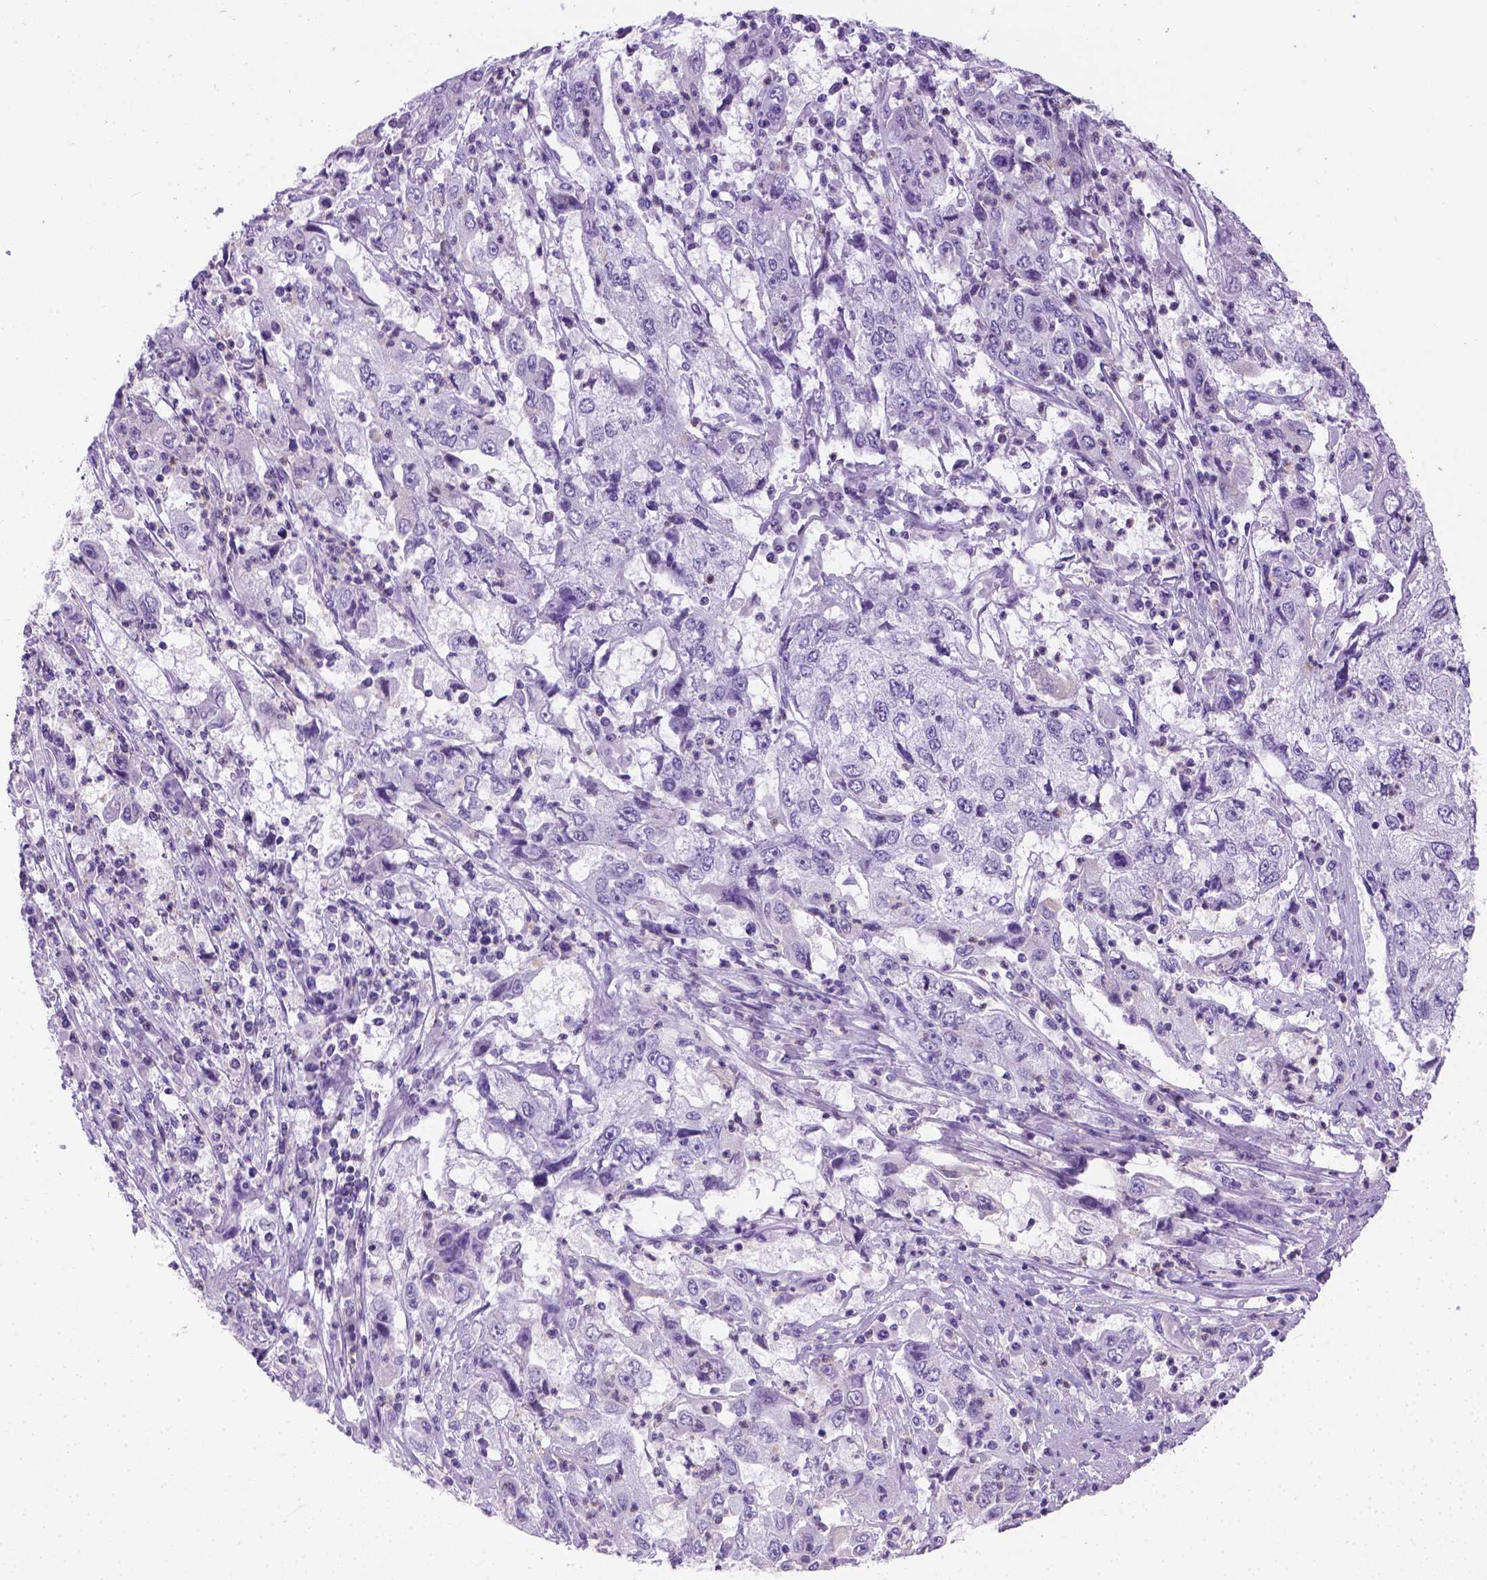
{"staining": {"intensity": "negative", "quantity": "none", "location": "none"}, "tissue": "cervical cancer", "cell_type": "Tumor cells", "image_type": "cancer", "snomed": [{"axis": "morphology", "description": "Squamous cell carcinoma, NOS"}, {"axis": "topography", "description": "Cervix"}], "caption": "High magnification brightfield microscopy of cervical squamous cell carcinoma stained with DAB (3,3'-diaminobenzidine) (brown) and counterstained with hematoxylin (blue): tumor cells show no significant expression.", "gene": "TMEM38A", "patient": {"sex": "female", "age": 36}}